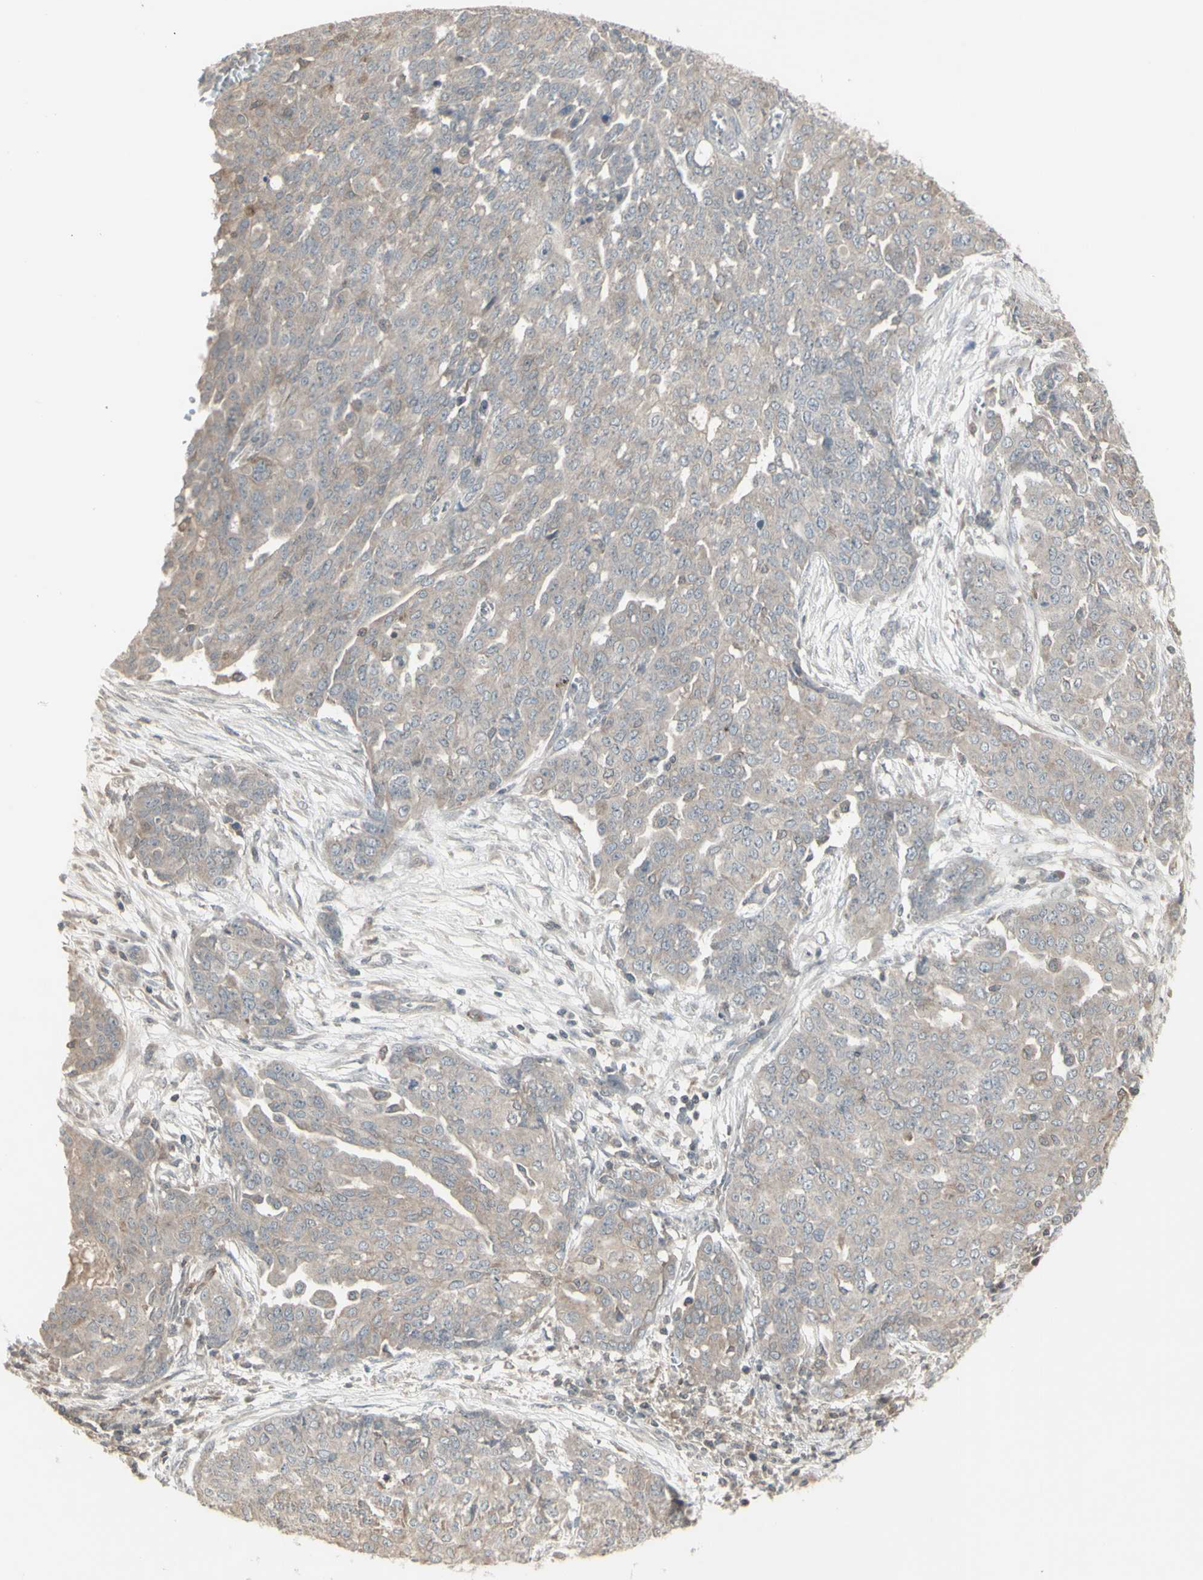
{"staining": {"intensity": "negative", "quantity": "none", "location": "none"}, "tissue": "ovarian cancer", "cell_type": "Tumor cells", "image_type": "cancer", "snomed": [{"axis": "morphology", "description": "Cystadenocarcinoma, serous, NOS"}, {"axis": "topography", "description": "Soft tissue"}, {"axis": "topography", "description": "Ovary"}], "caption": "Immunohistochemistry (IHC) histopathology image of human ovarian cancer stained for a protein (brown), which exhibits no positivity in tumor cells. (DAB immunohistochemistry (IHC), high magnification).", "gene": "CSK", "patient": {"sex": "female", "age": 57}}